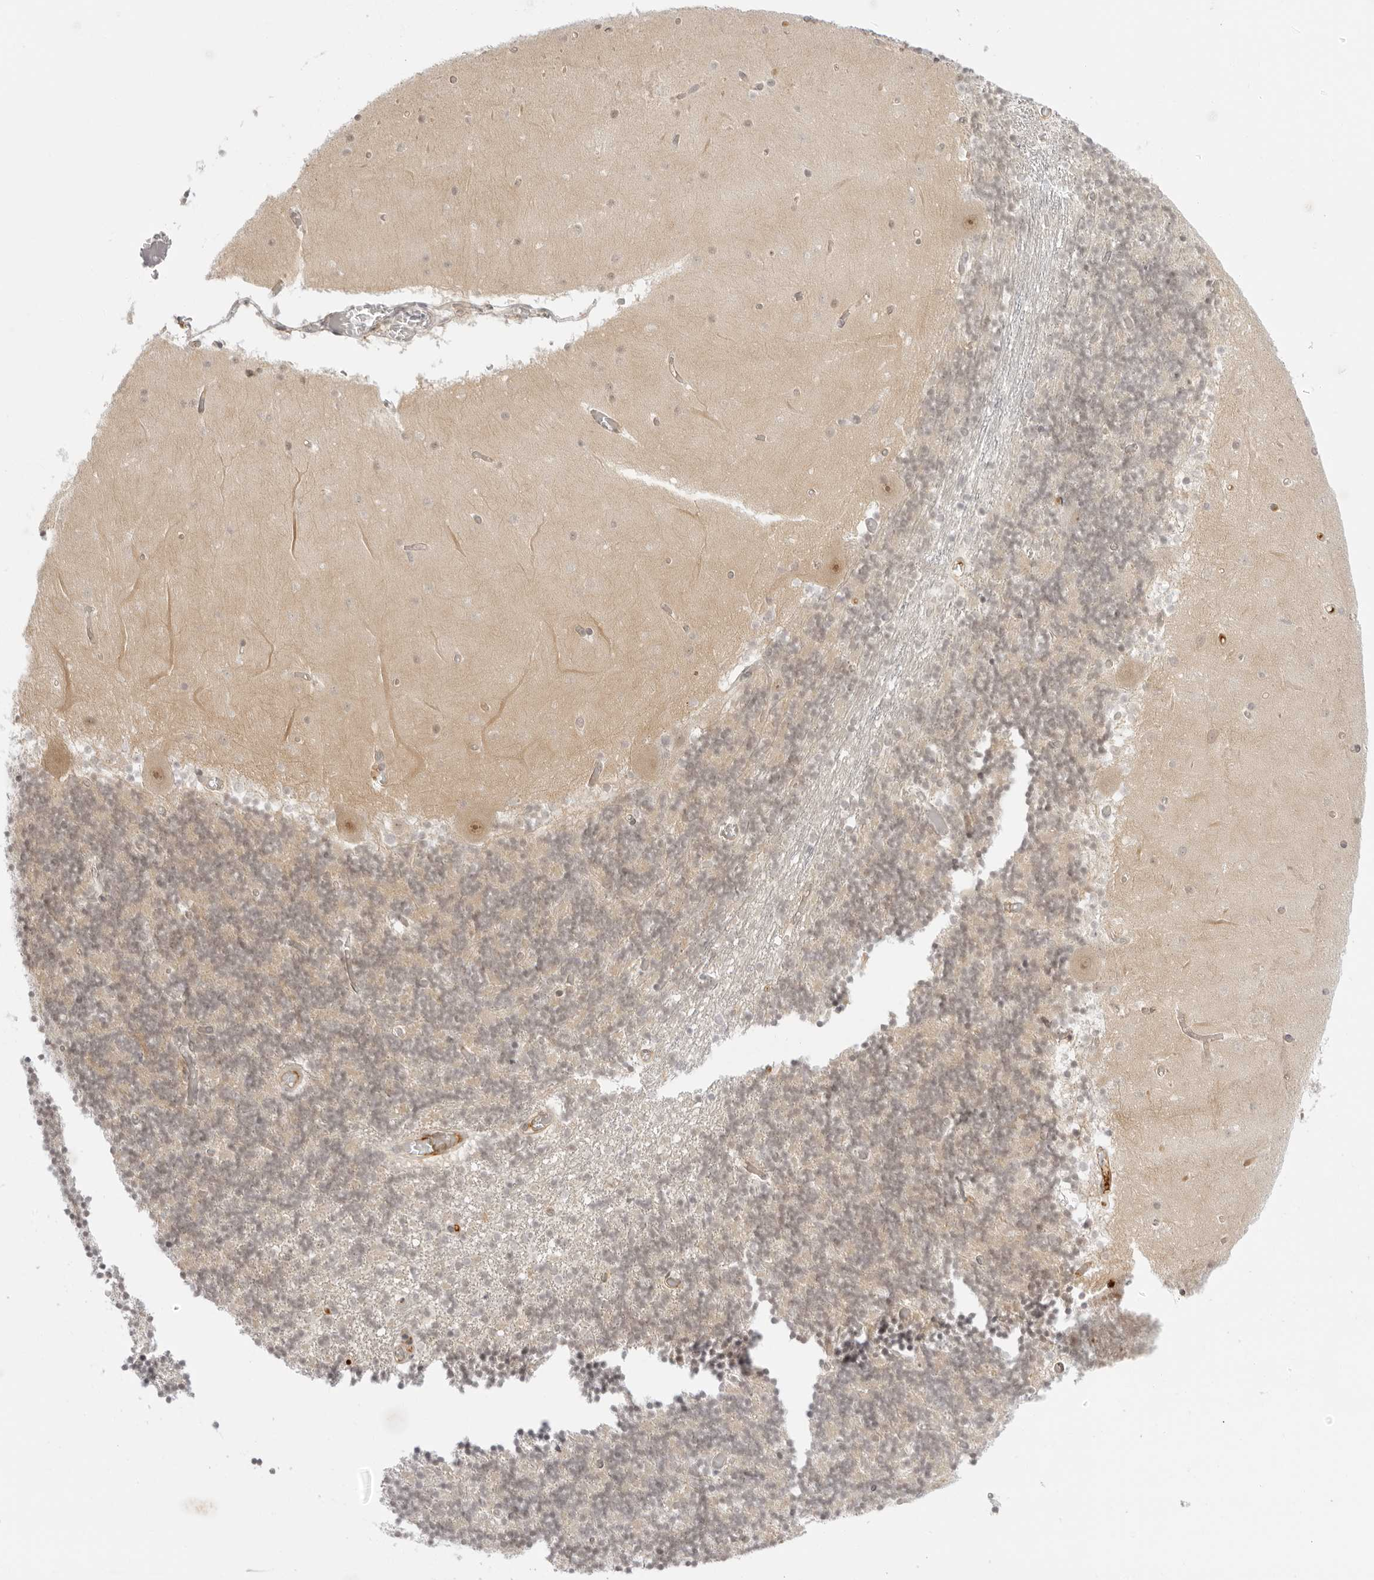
{"staining": {"intensity": "weak", "quantity": "<25%", "location": "nuclear"}, "tissue": "cerebellum", "cell_type": "Cells in granular layer", "image_type": "normal", "snomed": [{"axis": "morphology", "description": "Normal tissue, NOS"}, {"axis": "topography", "description": "Cerebellum"}], "caption": "Cerebellum stained for a protein using immunohistochemistry reveals no expression cells in granular layer.", "gene": "MED18", "patient": {"sex": "female", "age": 28}}